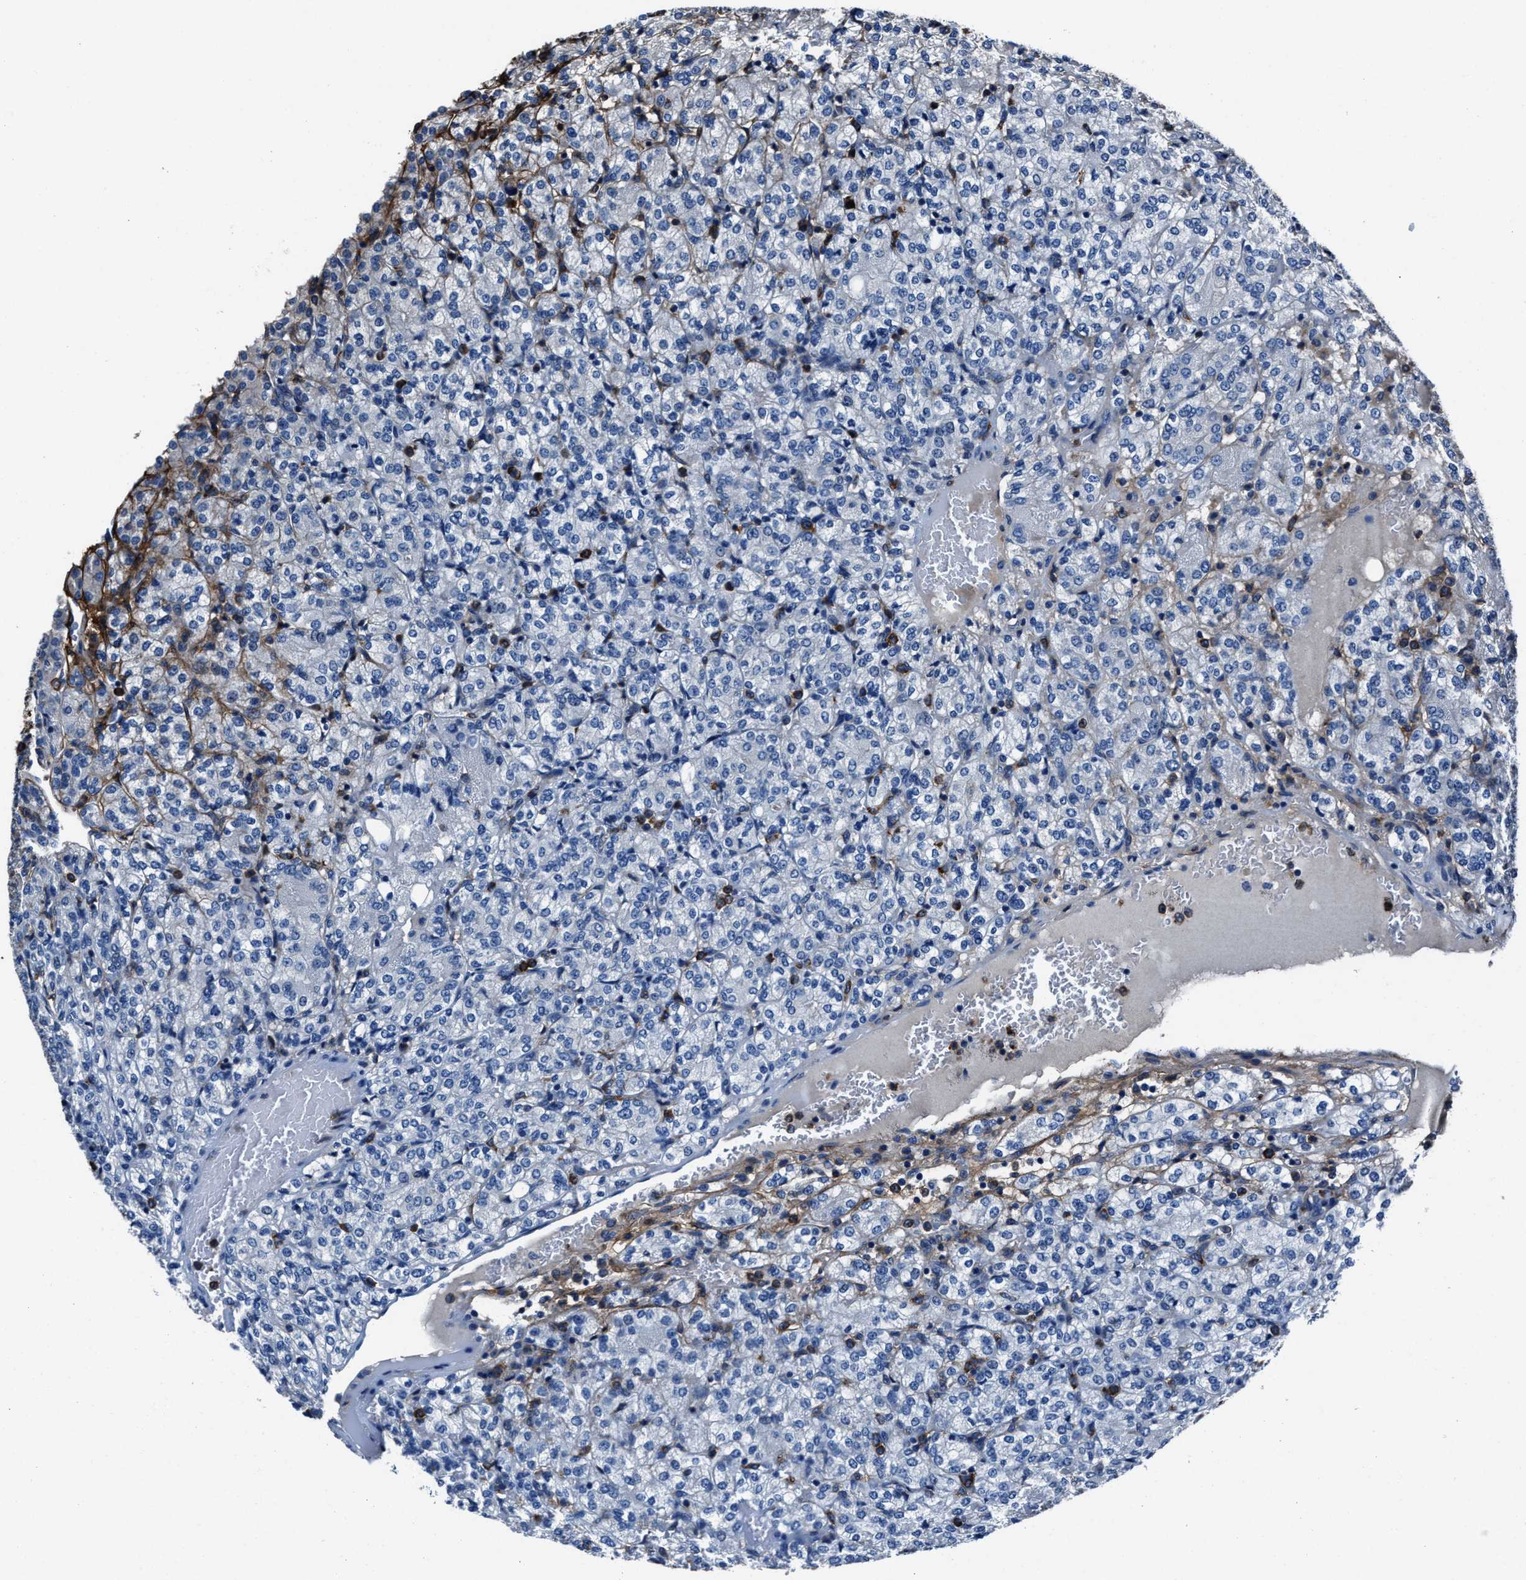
{"staining": {"intensity": "negative", "quantity": "none", "location": "none"}, "tissue": "renal cancer", "cell_type": "Tumor cells", "image_type": "cancer", "snomed": [{"axis": "morphology", "description": "Adenocarcinoma, NOS"}, {"axis": "topography", "description": "Kidney"}], "caption": "An IHC histopathology image of renal cancer (adenocarcinoma) is shown. There is no staining in tumor cells of renal cancer (adenocarcinoma).", "gene": "FGL2", "patient": {"sex": "male", "age": 77}}